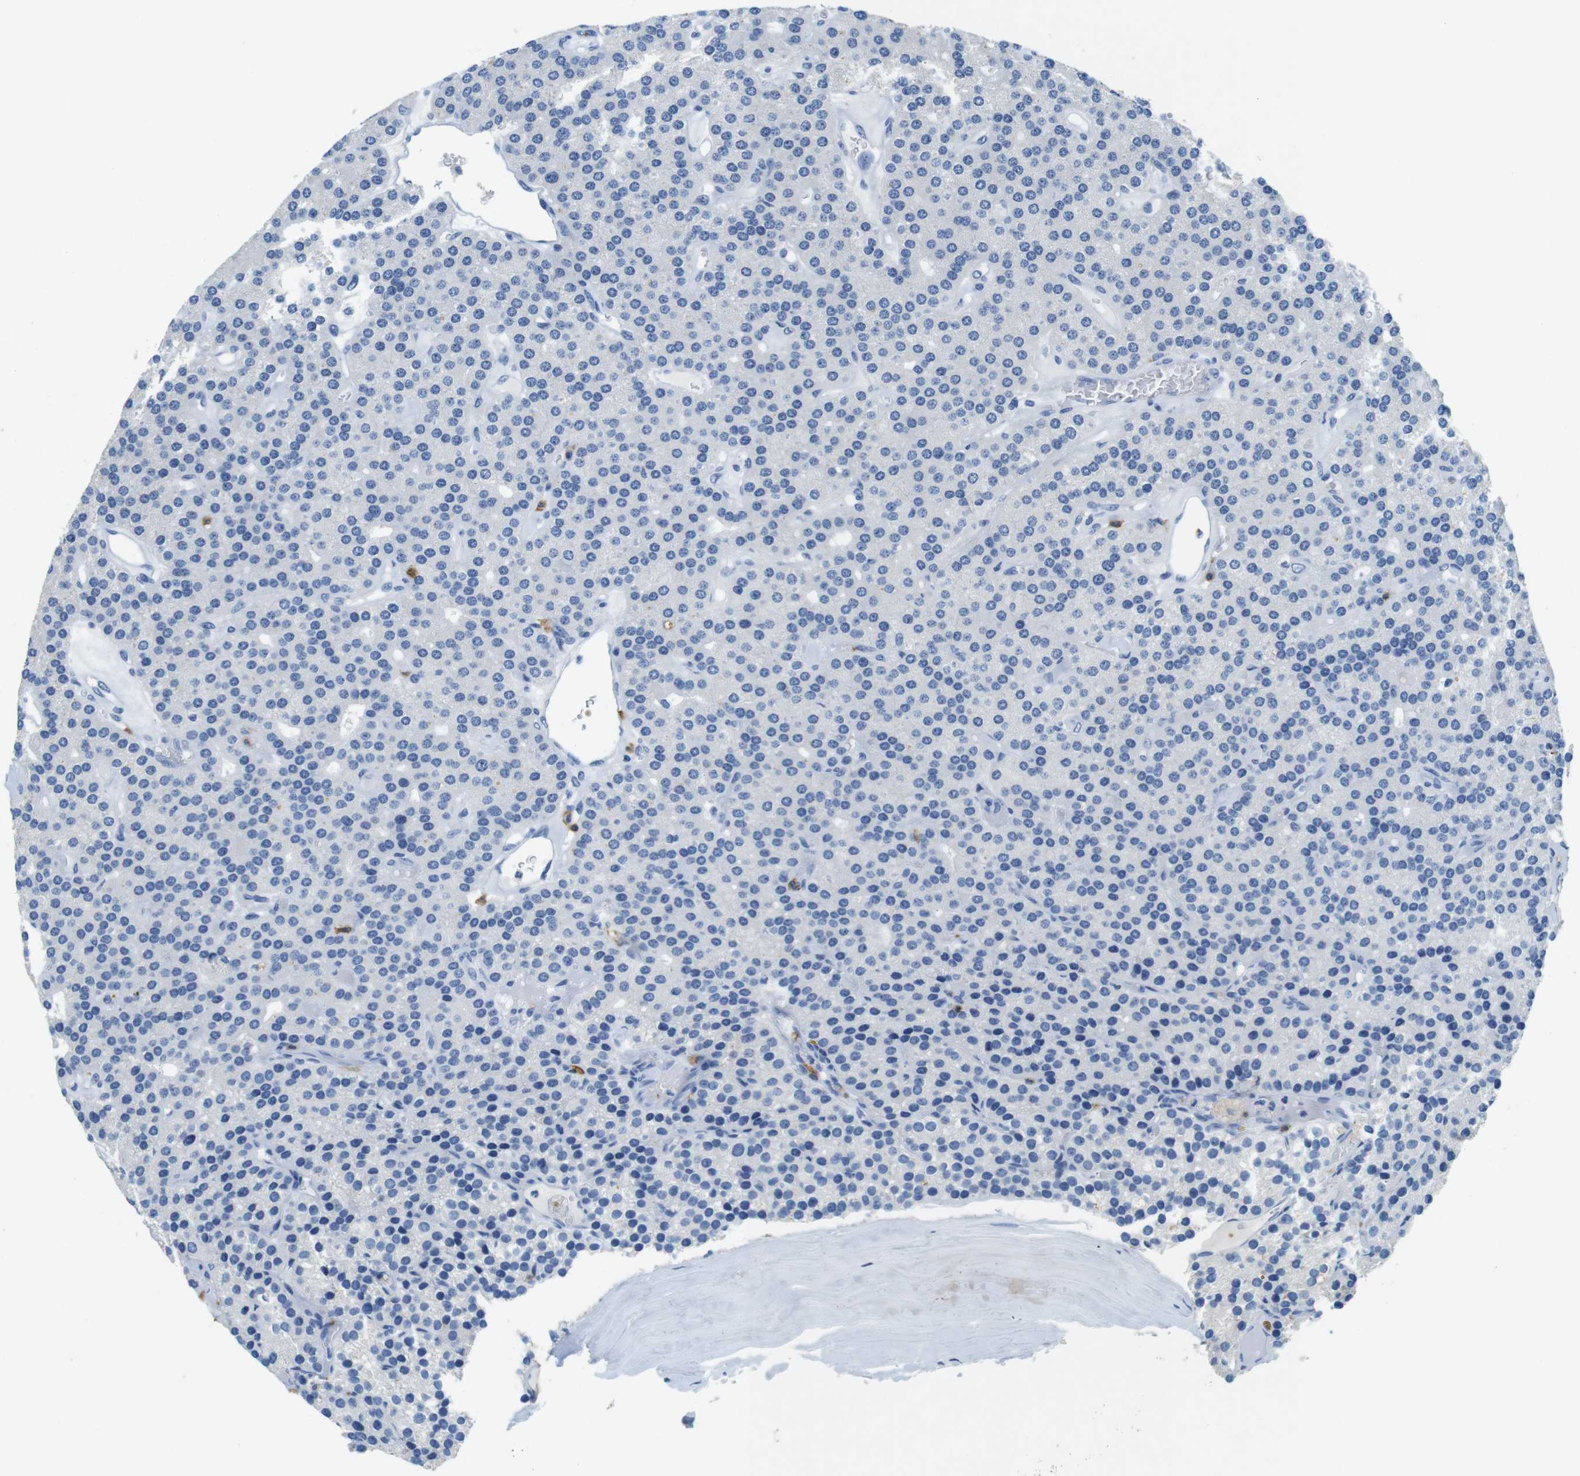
{"staining": {"intensity": "negative", "quantity": "none", "location": "none"}, "tissue": "parathyroid gland", "cell_type": "Glandular cells", "image_type": "normal", "snomed": [{"axis": "morphology", "description": "Normal tissue, NOS"}, {"axis": "morphology", "description": "Adenoma, NOS"}, {"axis": "topography", "description": "Parathyroid gland"}], "caption": "Glandular cells show no significant protein positivity in normal parathyroid gland. (Stains: DAB immunohistochemistry with hematoxylin counter stain, Microscopy: brightfield microscopy at high magnification).", "gene": "LAT", "patient": {"sex": "female", "age": 86}}